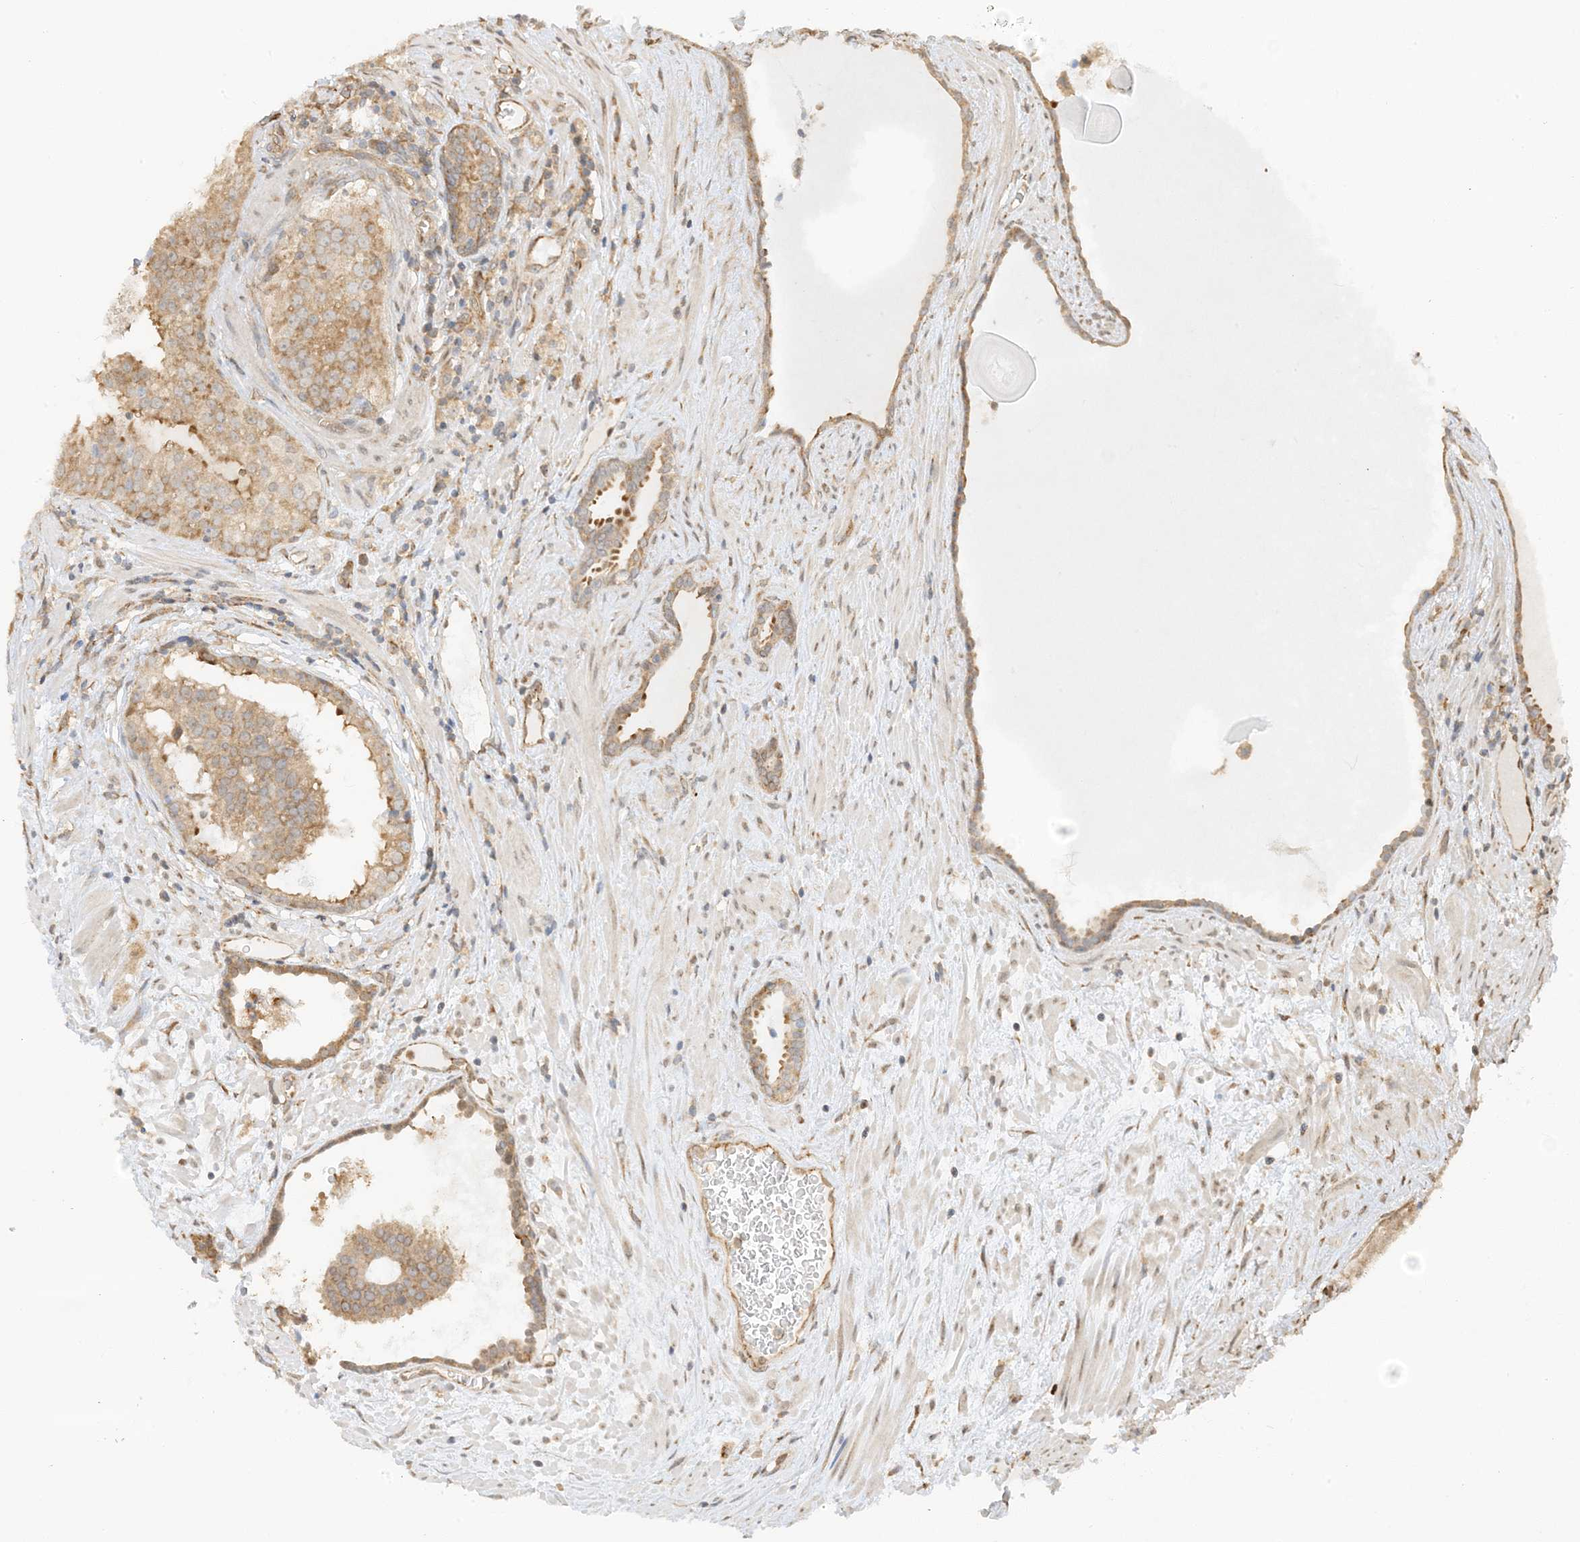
{"staining": {"intensity": "moderate", "quantity": "<25%", "location": "cytoplasmic/membranous"}, "tissue": "prostate cancer", "cell_type": "Tumor cells", "image_type": "cancer", "snomed": [{"axis": "morphology", "description": "Adenocarcinoma, High grade"}, {"axis": "topography", "description": "Prostate"}], "caption": "Prostate adenocarcinoma (high-grade) stained for a protein shows moderate cytoplasmic/membranous positivity in tumor cells. (brown staining indicates protein expression, while blue staining denotes nuclei).", "gene": "UBAP2L", "patient": {"sex": "male", "age": 68}}